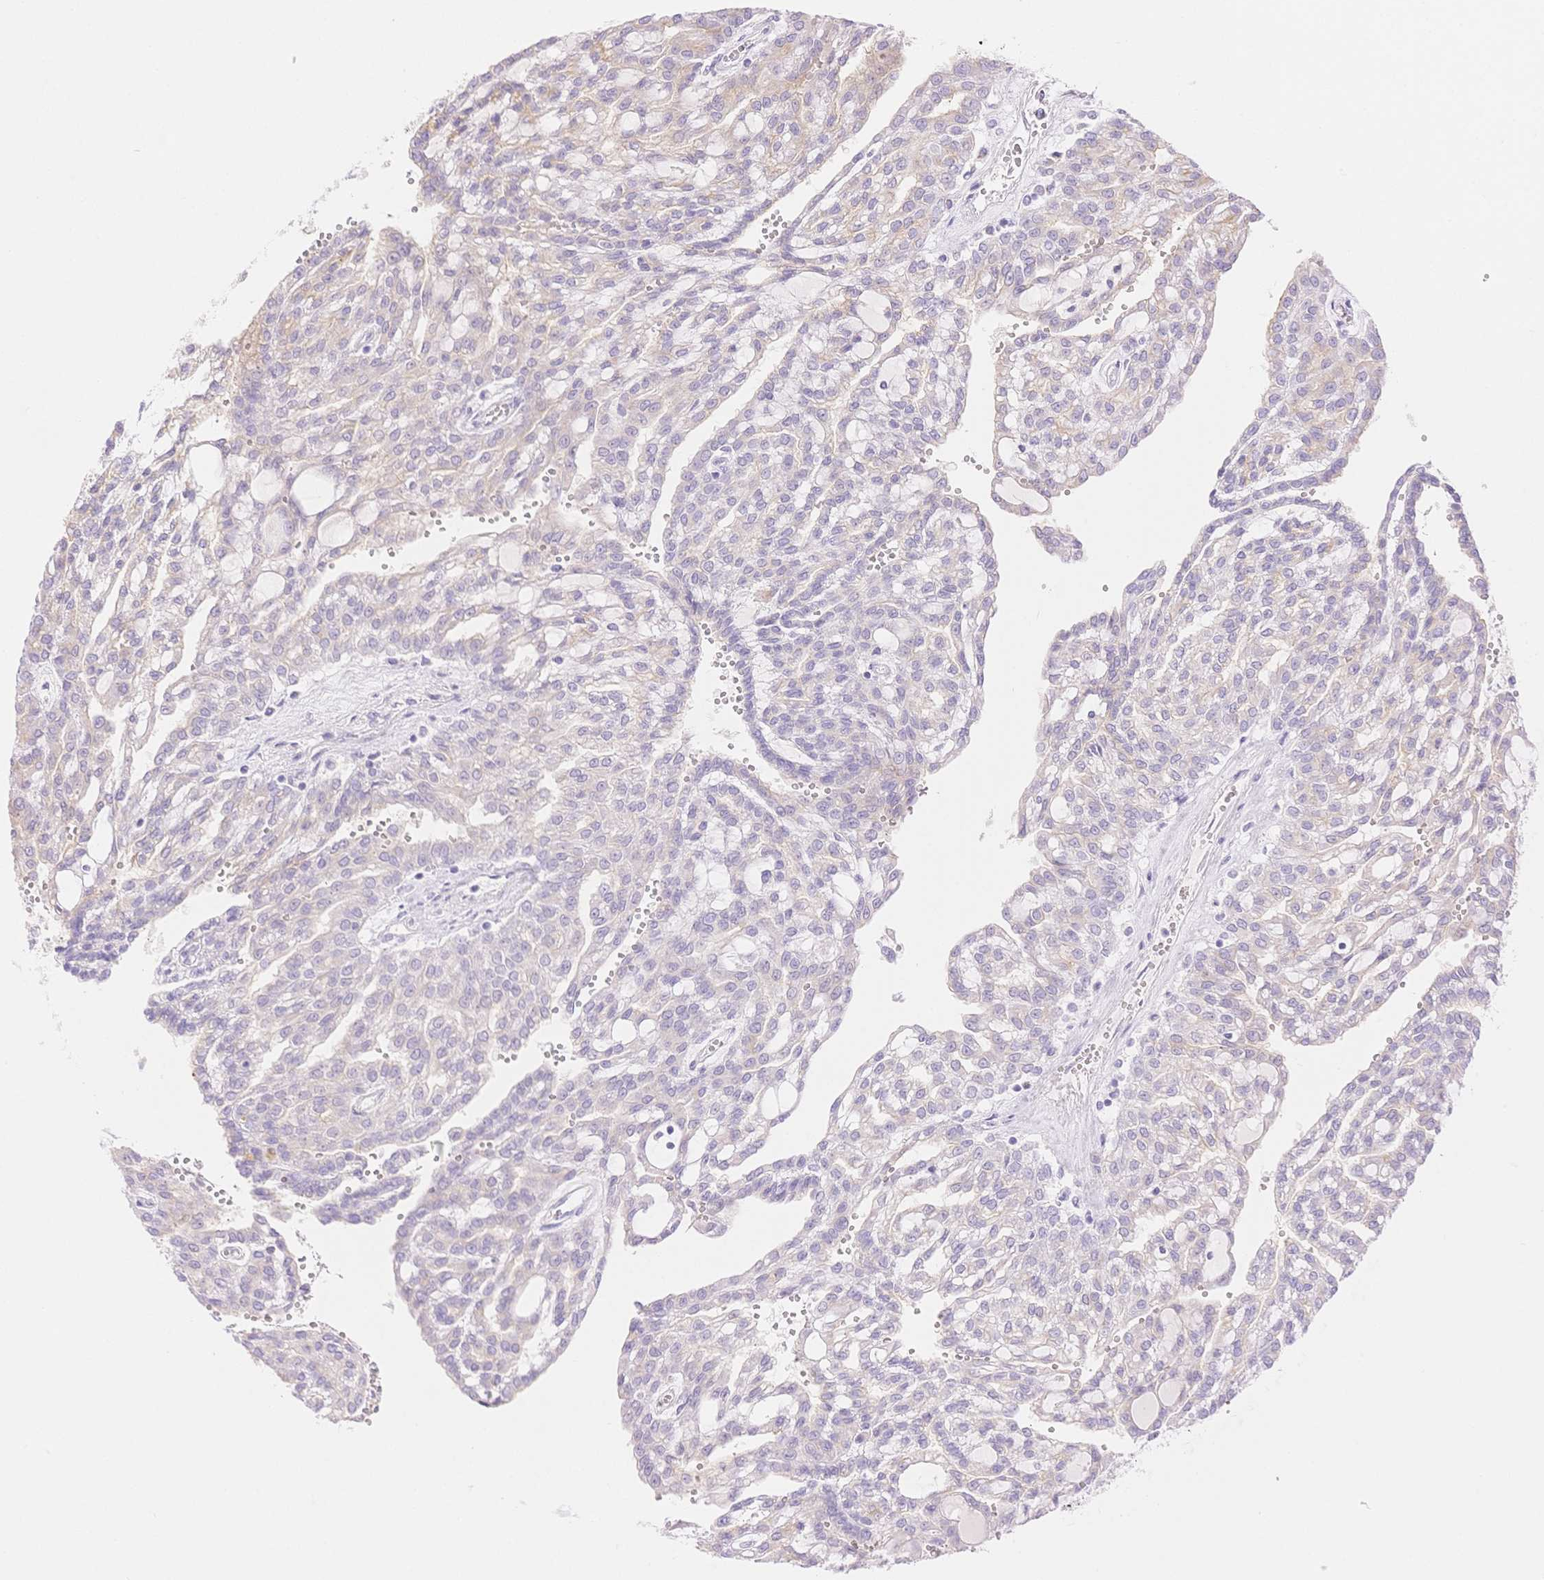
{"staining": {"intensity": "negative", "quantity": "none", "location": "none"}, "tissue": "renal cancer", "cell_type": "Tumor cells", "image_type": "cancer", "snomed": [{"axis": "morphology", "description": "Adenocarcinoma, NOS"}, {"axis": "topography", "description": "Kidney"}], "caption": "This is an immunohistochemistry (IHC) histopathology image of human renal cancer. There is no staining in tumor cells.", "gene": "WDR54", "patient": {"sex": "male", "age": 63}}